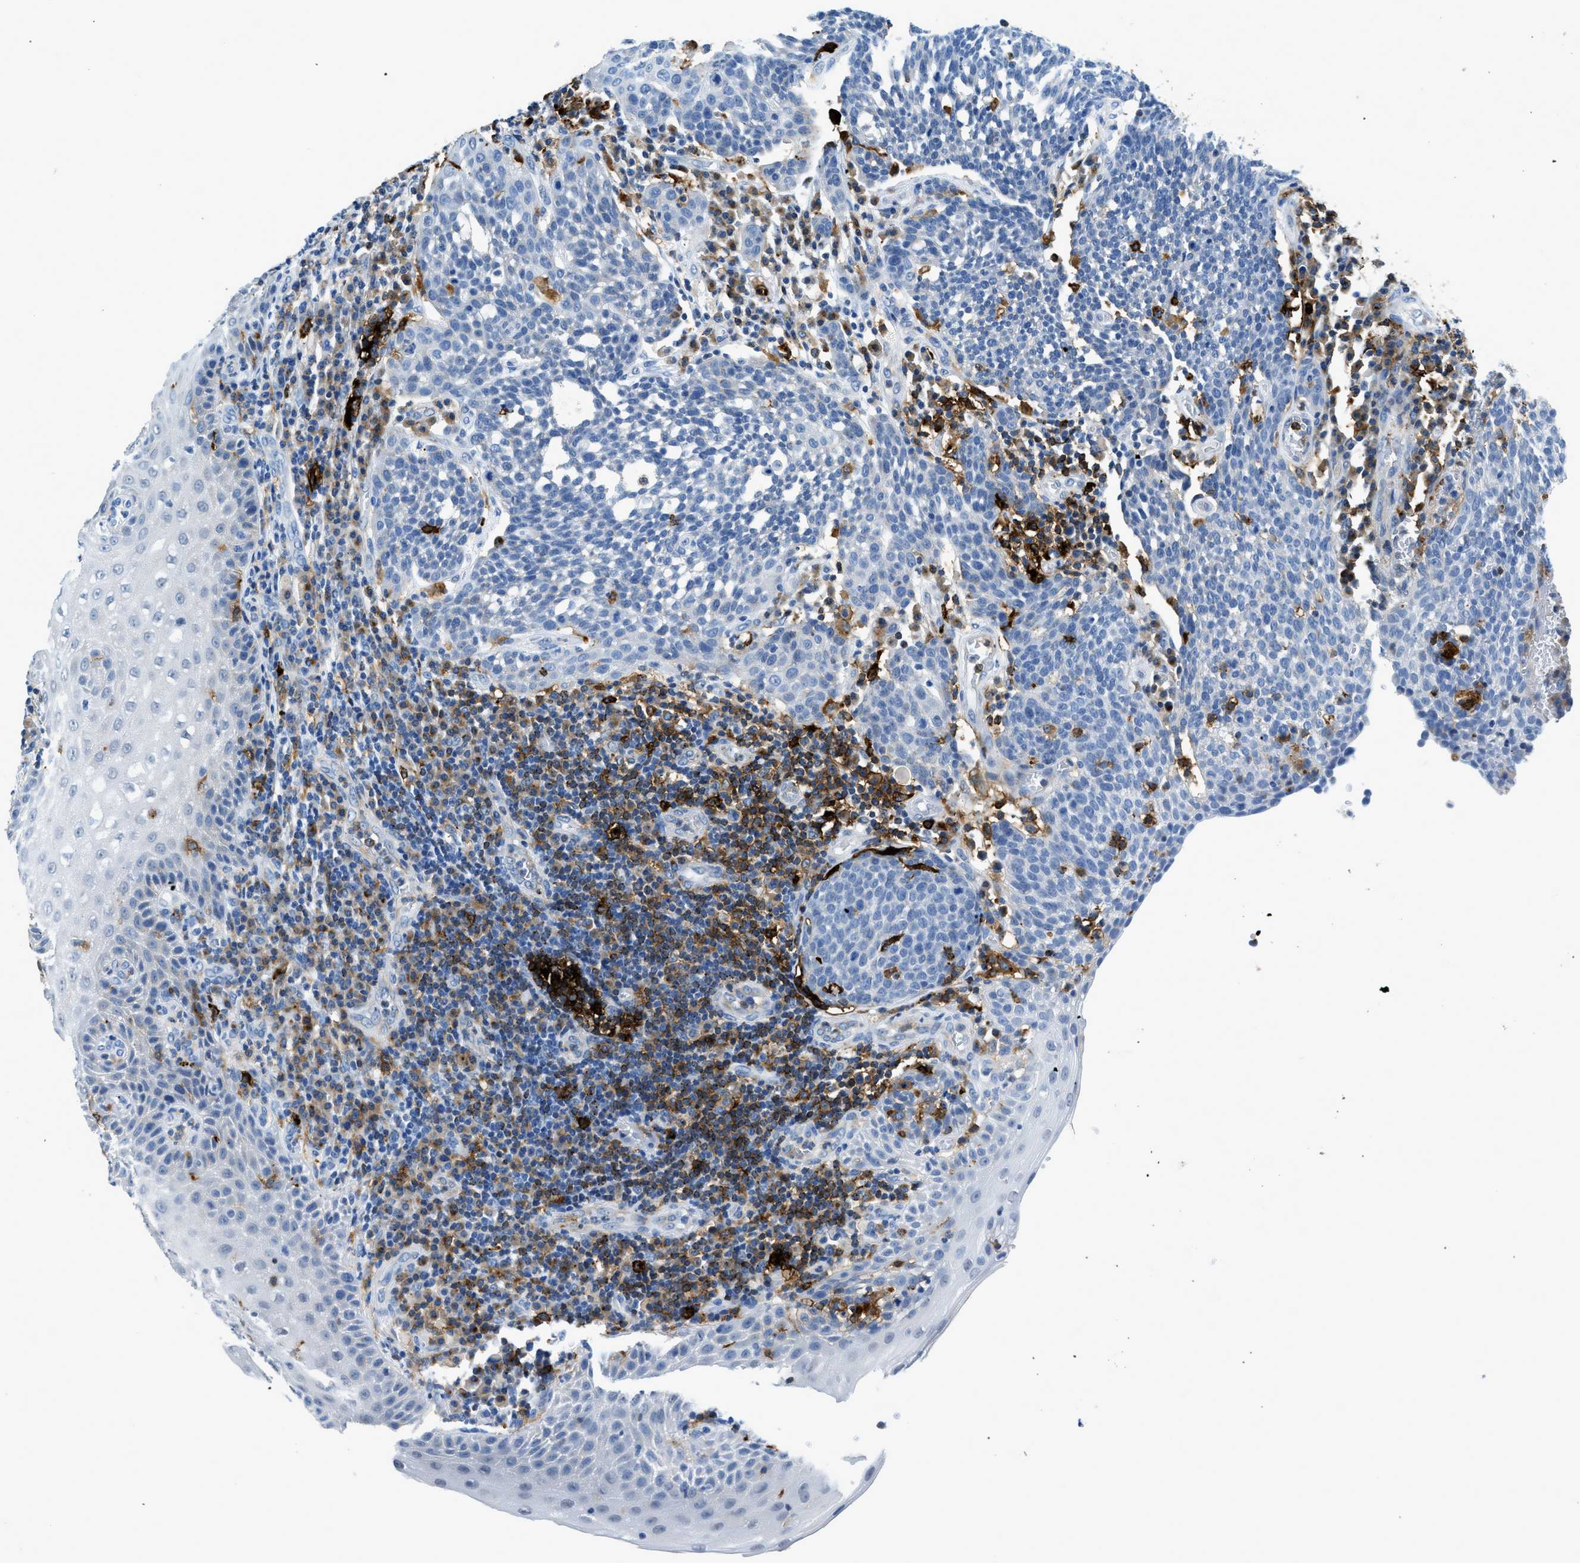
{"staining": {"intensity": "negative", "quantity": "none", "location": "none"}, "tissue": "cervical cancer", "cell_type": "Tumor cells", "image_type": "cancer", "snomed": [{"axis": "morphology", "description": "Squamous cell carcinoma, NOS"}, {"axis": "topography", "description": "Cervix"}], "caption": "Immunohistochemical staining of human cervical cancer shows no significant positivity in tumor cells. (Stains: DAB immunohistochemistry (IHC) with hematoxylin counter stain, Microscopy: brightfield microscopy at high magnification).", "gene": "CD226", "patient": {"sex": "female", "age": 34}}